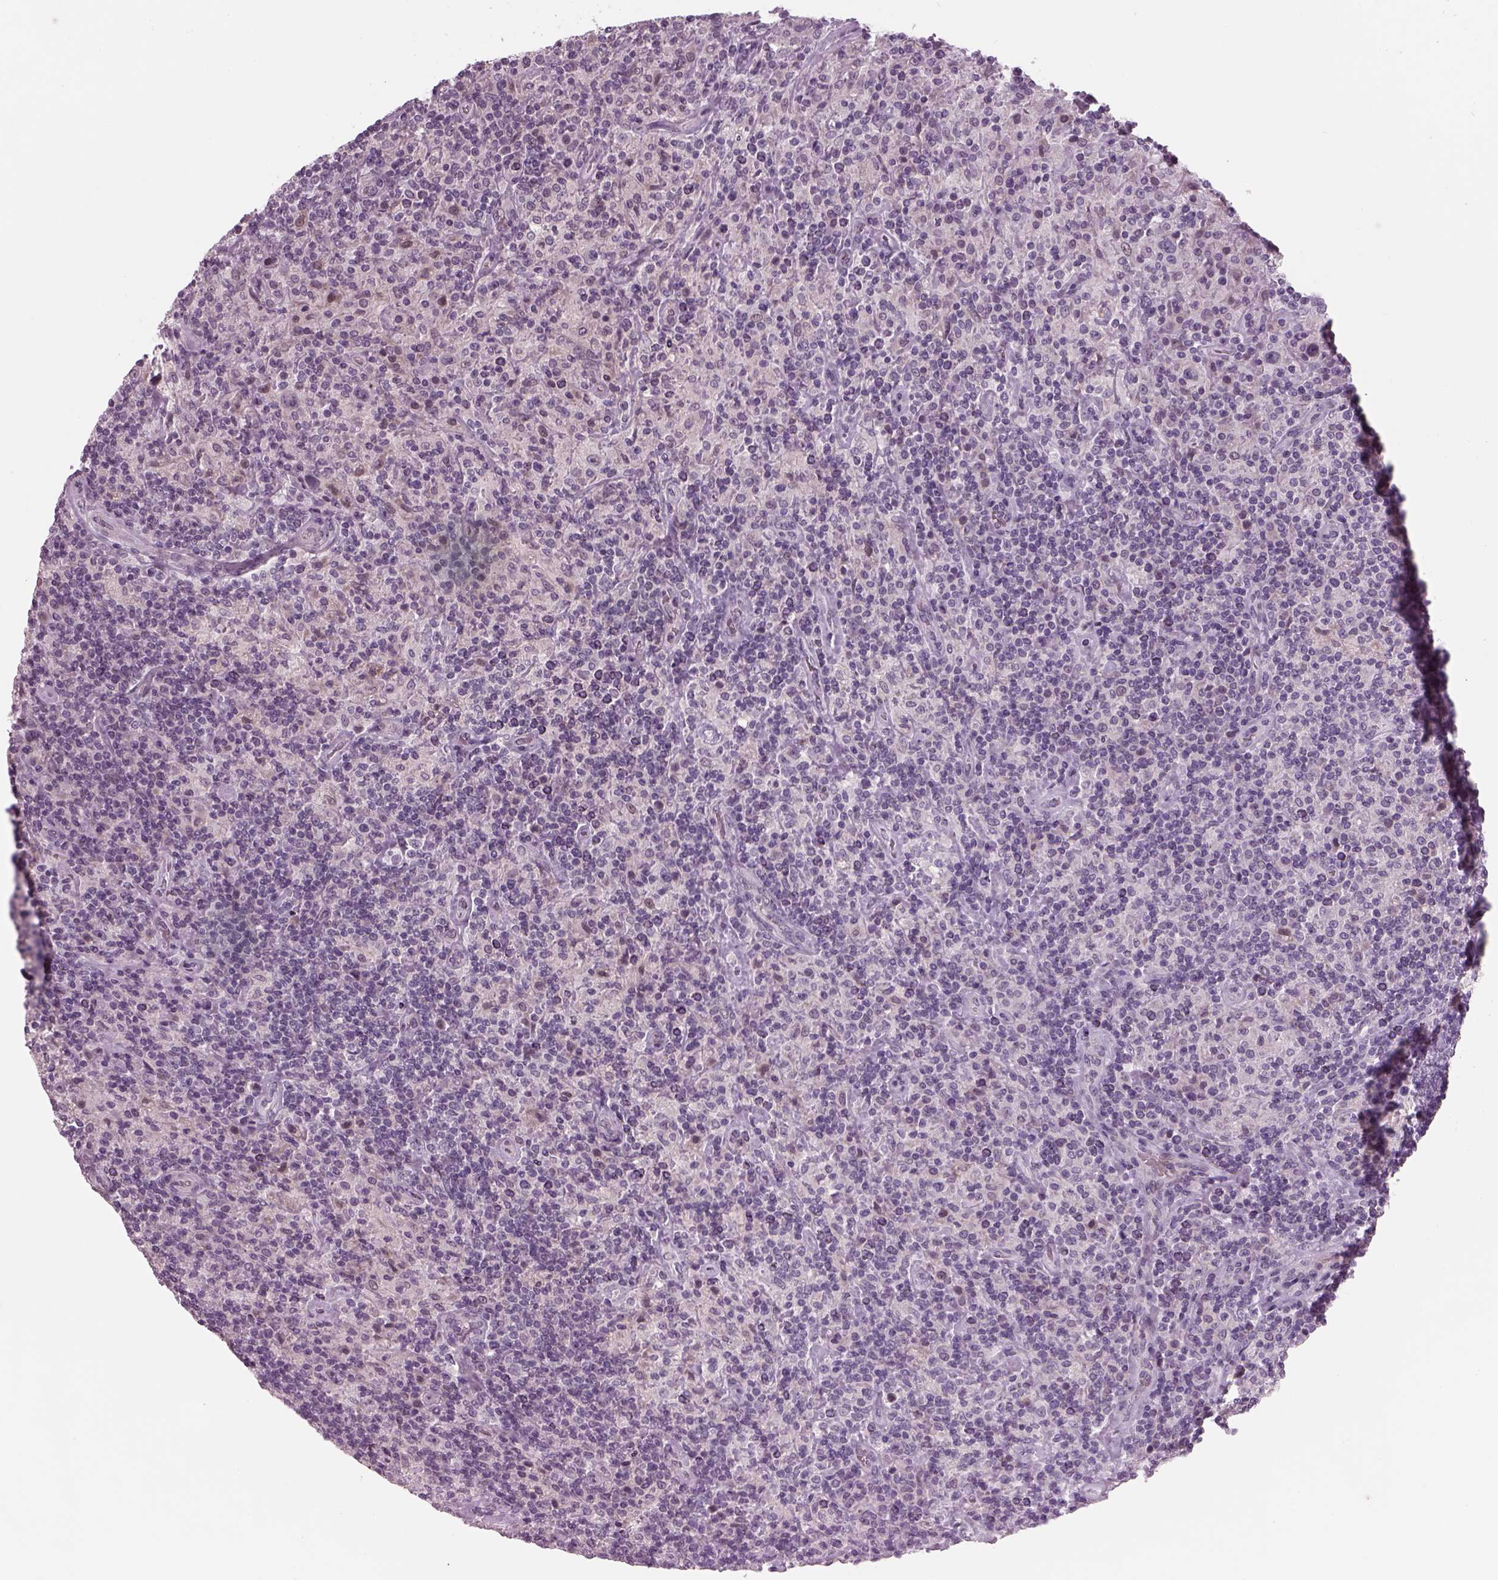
{"staining": {"intensity": "negative", "quantity": "none", "location": "none"}, "tissue": "lymphoma", "cell_type": "Tumor cells", "image_type": "cancer", "snomed": [{"axis": "morphology", "description": "Hodgkin's disease, NOS"}, {"axis": "topography", "description": "Lymph node"}], "caption": "Immunohistochemistry (IHC) photomicrograph of neoplastic tissue: human lymphoma stained with DAB shows no significant protein positivity in tumor cells.", "gene": "PENK", "patient": {"sex": "male", "age": 70}}